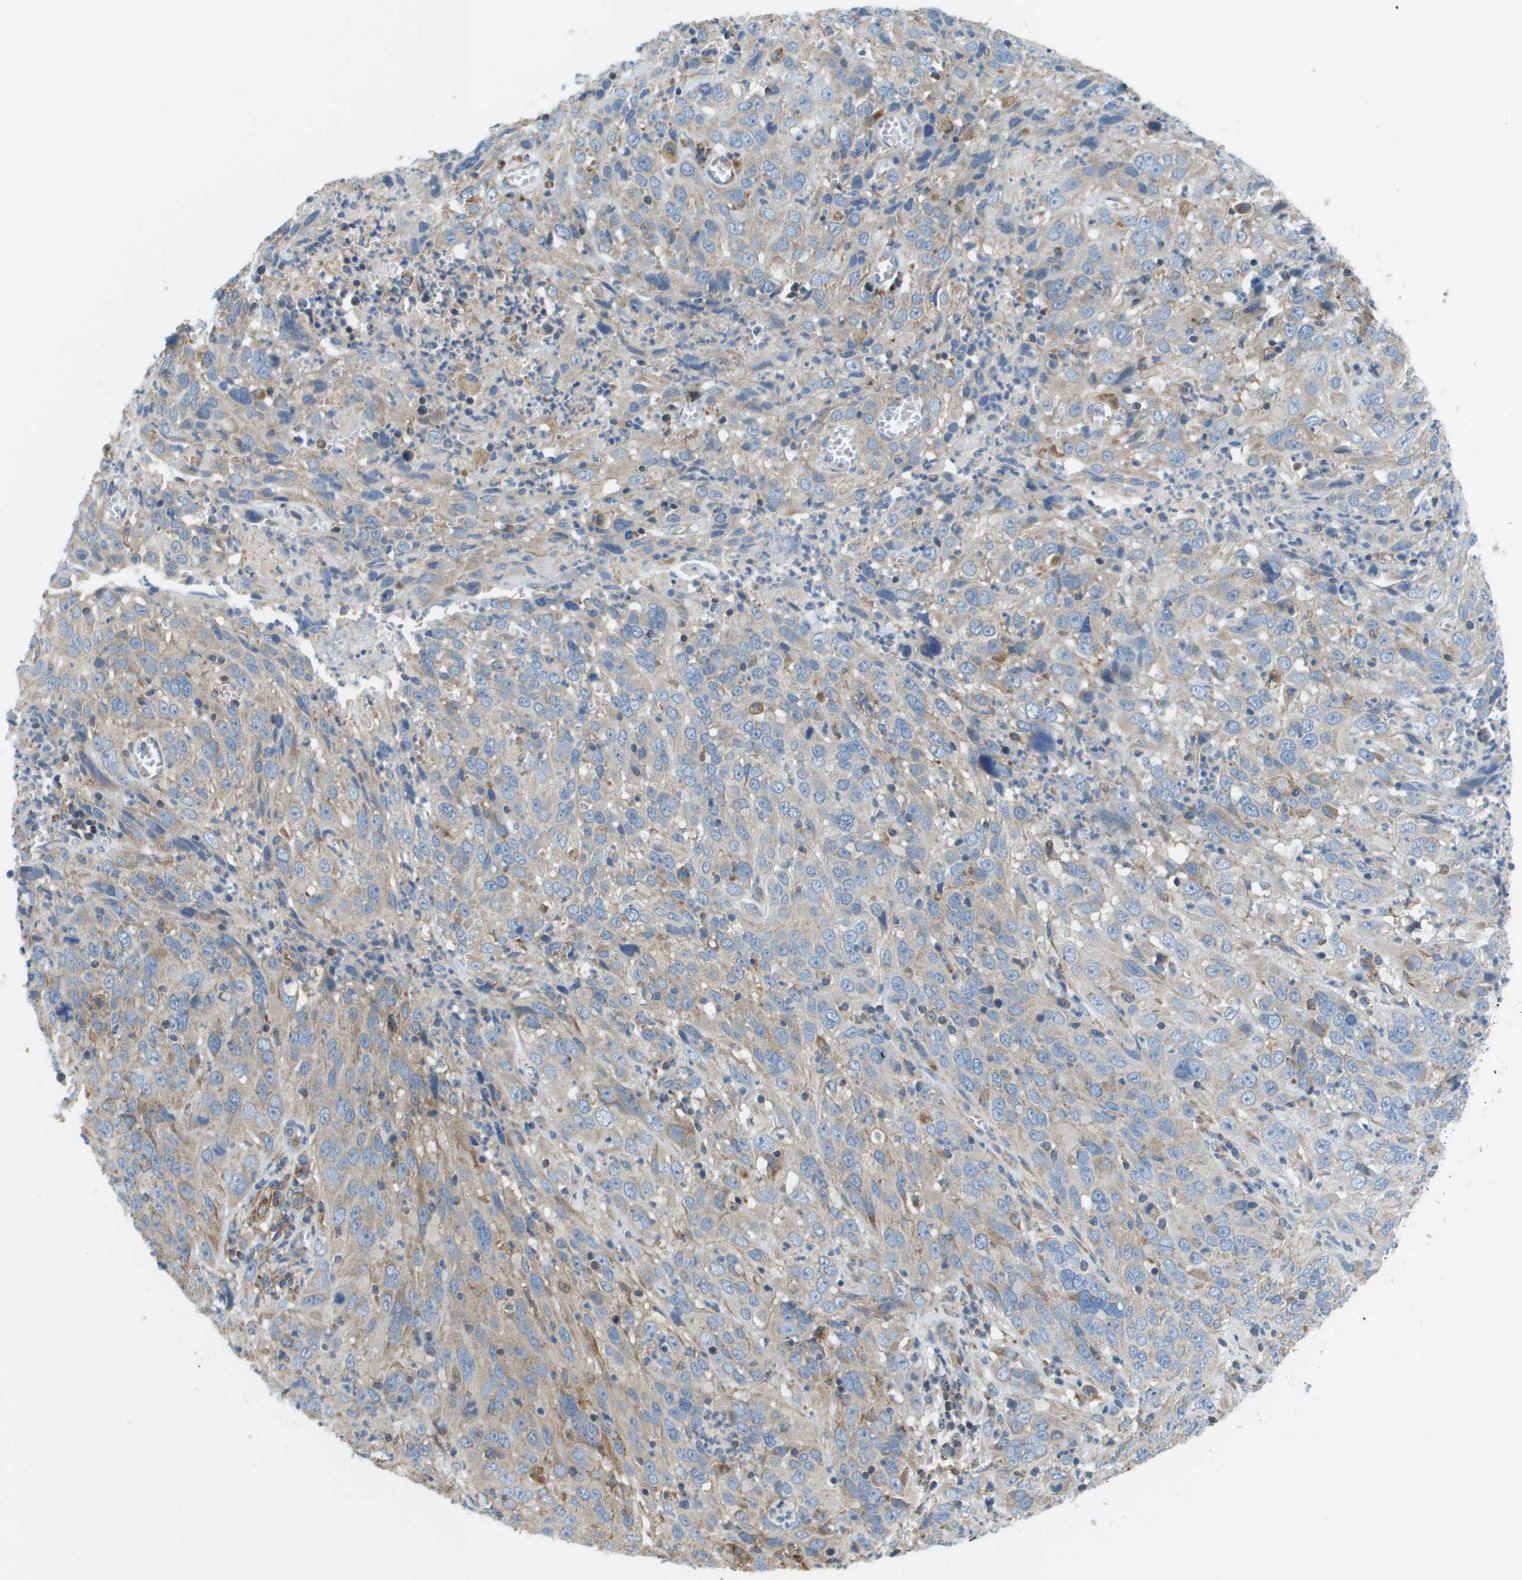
{"staining": {"intensity": "weak", "quantity": ">75%", "location": "cytoplasmic/membranous"}, "tissue": "cervical cancer", "cell_type": "Tumor cells", "image_type": "cancer", "snomed": [{"axis": "morphology", "description": "Squamous cell carcinoma, NOS"}, {"axis": "topography", "description": "Cervix"}], "caption": "Human cervical cancer (squamous cell carcinoma) stained for a protein (brown) demonstrates weak cytoplasmic/membranous positive positivity in about >75% of tumor cells.", "gene": "TAOK3", "patient": {"sex": "female", "age": 32}}